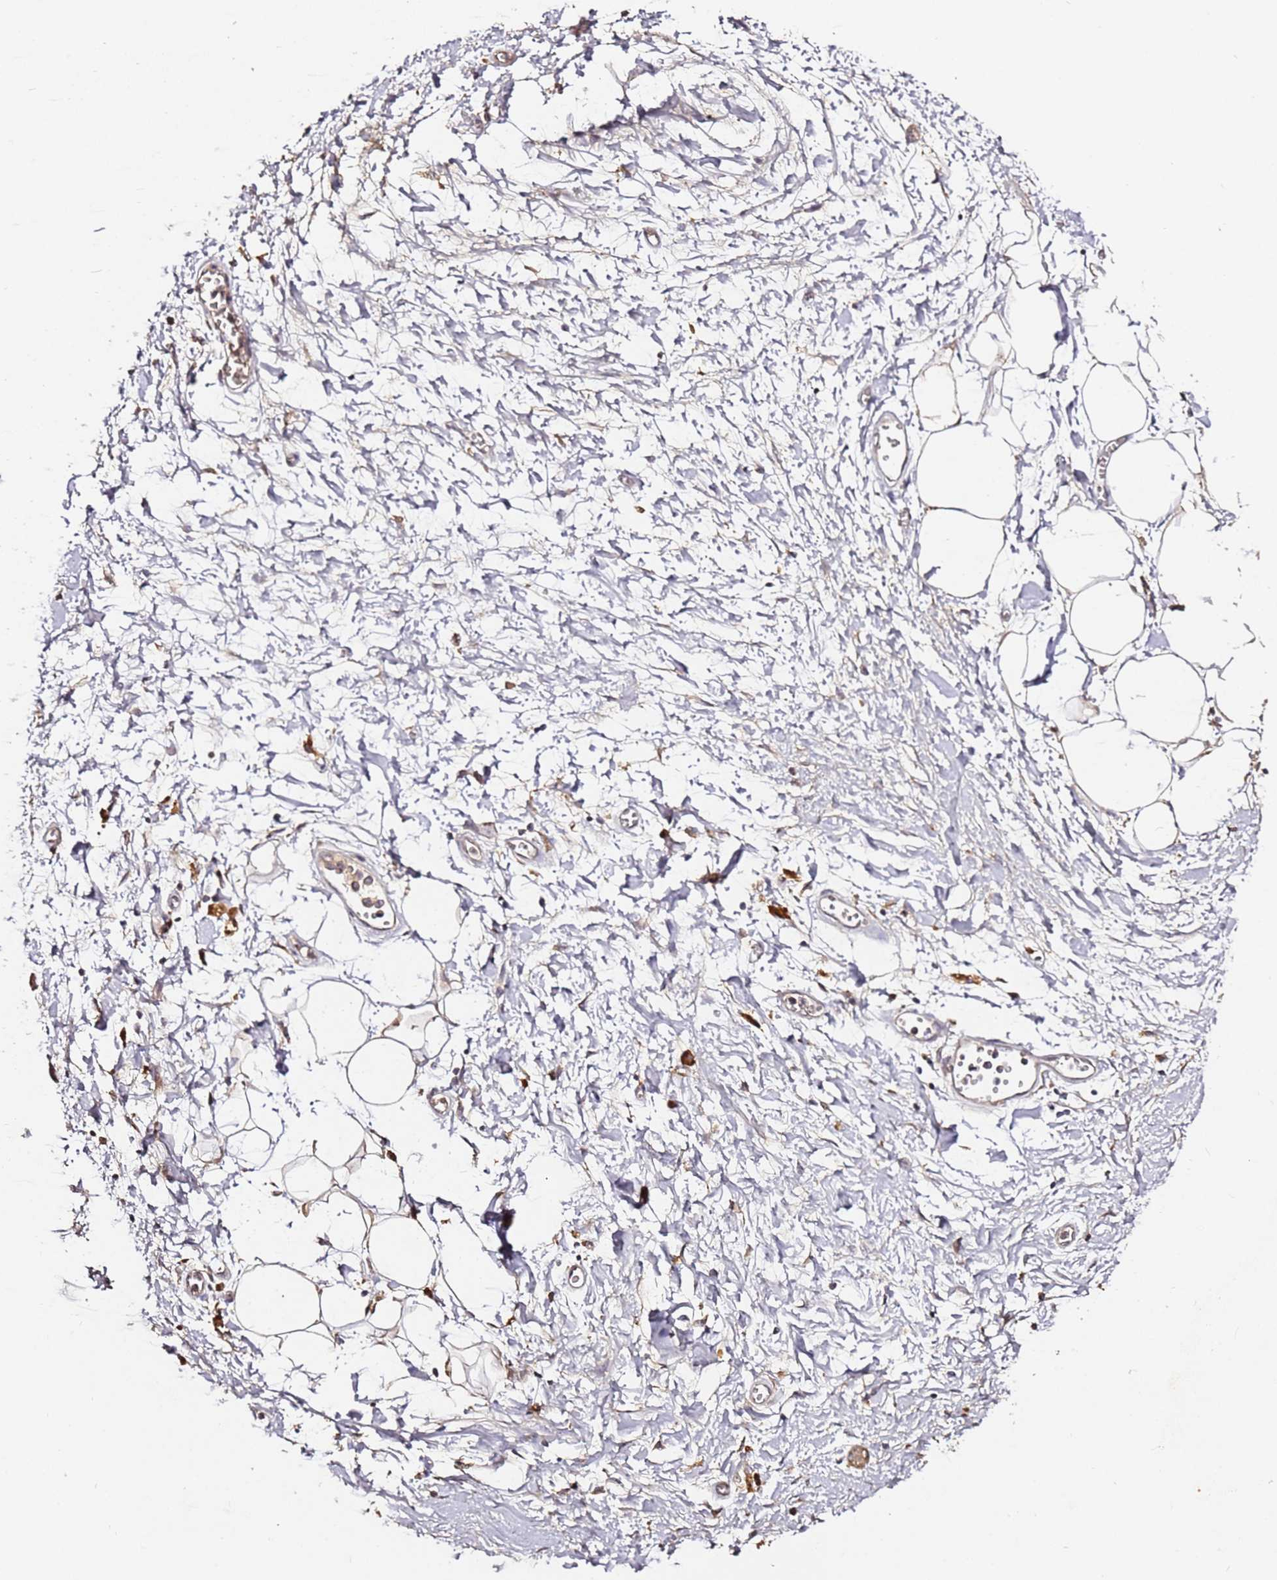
{"staining": {"intensity": "weak", "quantity": "25%-75%", "location": "cytoplasmic/membranous"}, "tissue": "adipose tissue", "cell_type": "Adipocytes", "image_type": "normal", "snomed": [{"axis": "morphology", "description": "Normal tissue, NOS"}, {"axis": "morphology", "description": "Adenocarcinoma, NOS"}, {"axis": "topography", "description": "Pancreas"}, {"axis": "topography", "description": "Peripheral nerve tissue"}], "caption": "Benign adipose tissue exhibits weak cytoplasmic/membranous expression in about 25%-75% of adipocytes, visualized by immunohistochemistry. (IHC, brightfield microscopy, high magnification).", "gene": "C6orf136", "patient": {"sex": "male", "age": 59}}